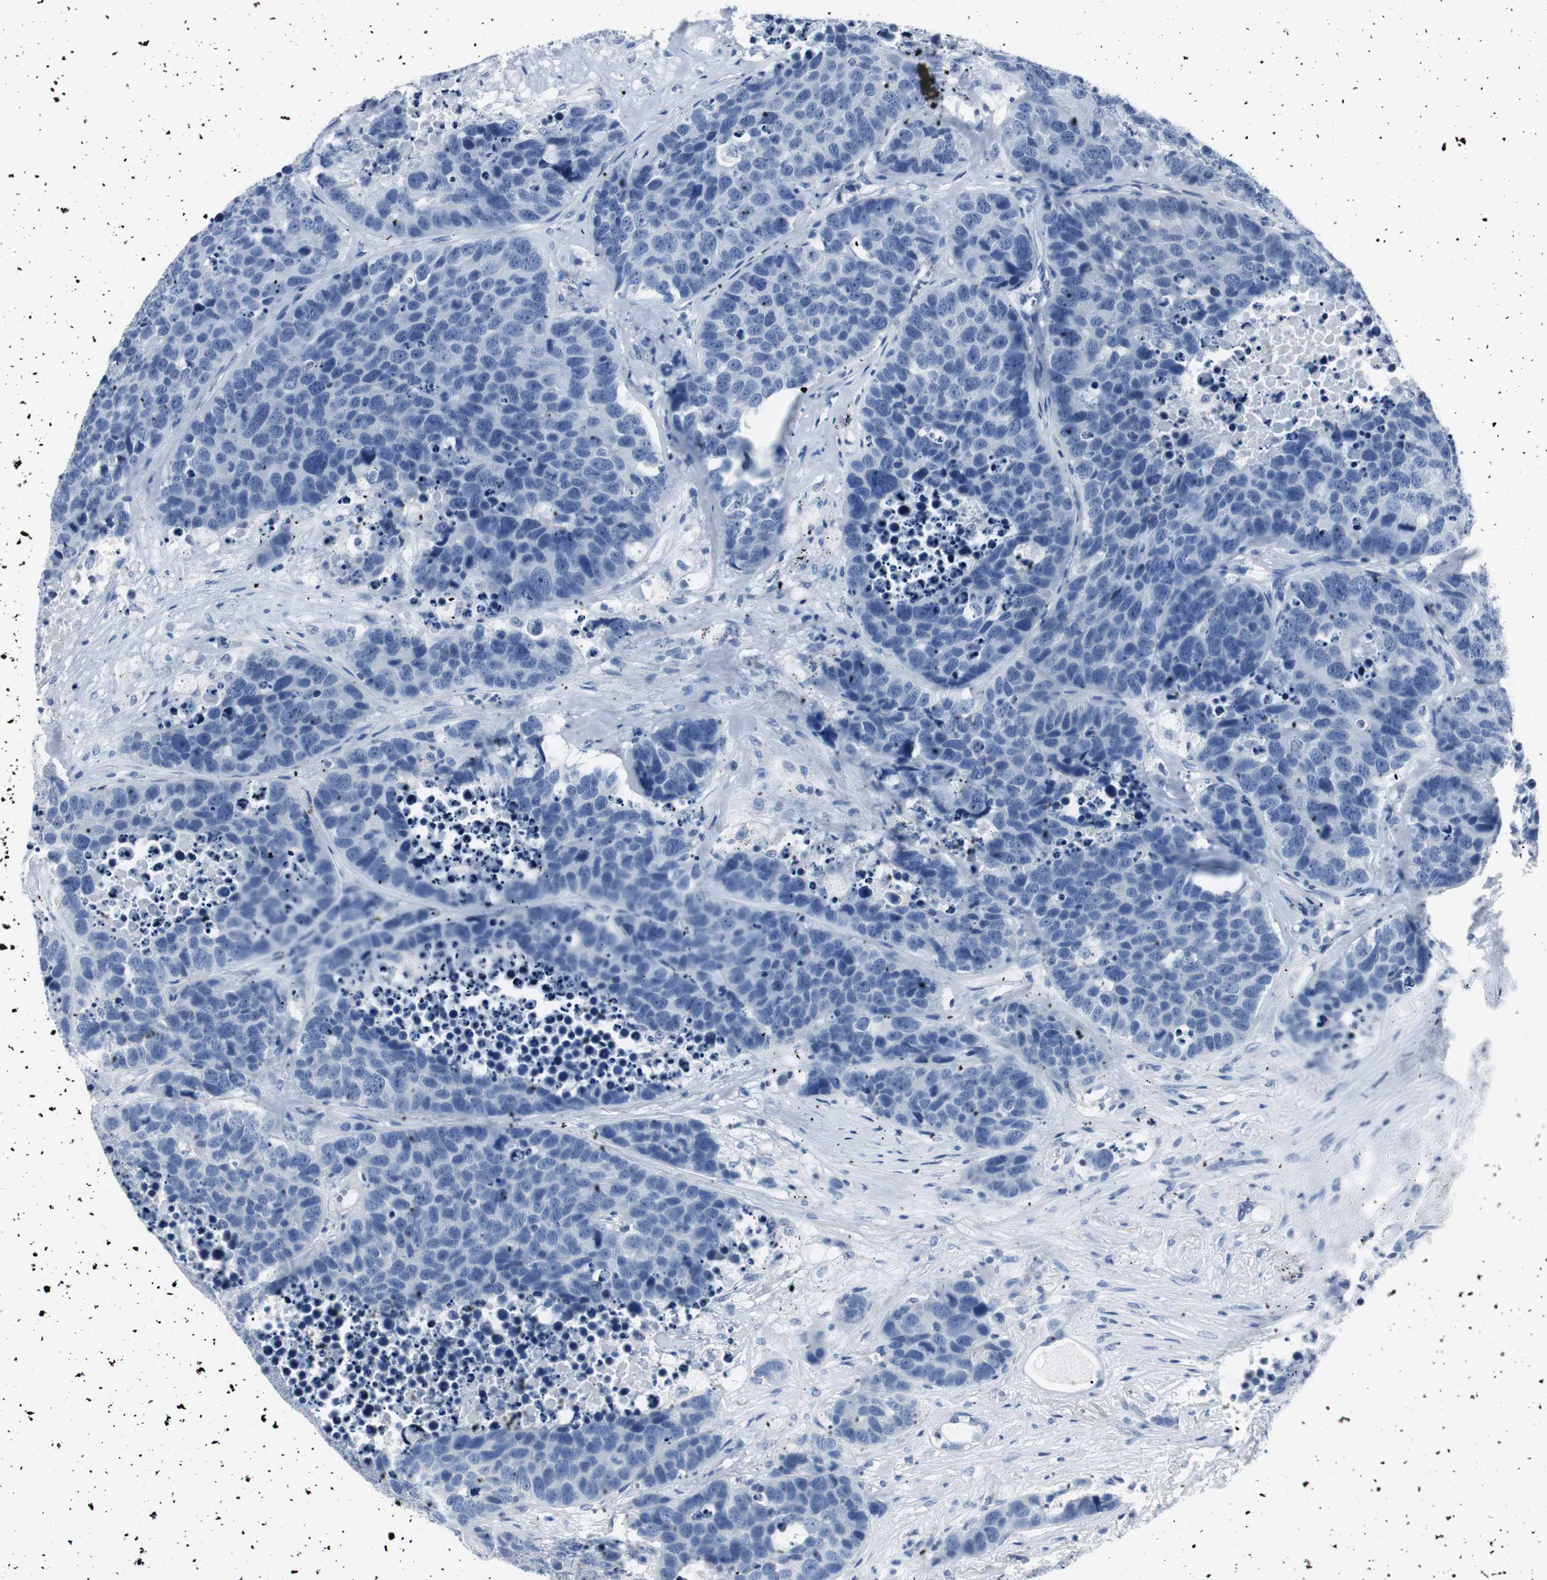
{"staining": {"intensity": "negative", "quantity": "none", "location": "none"}, "tissue": "carcinoid", "cell_type": "Tumor cells", "image_type": "cancer", "snomed": [{"axis": "morphology", "description": "Carcinoid, malignant, NOS"}, {"axis": "topography", "description": "Lung"}], "caption": "Carcinoid (malignant) stained for a protein using immunohistochemistry (IHC) exhibits no positivity tumor cells.", "gene": "GAP43", "patient": {"sex": "male", "age": 60}}